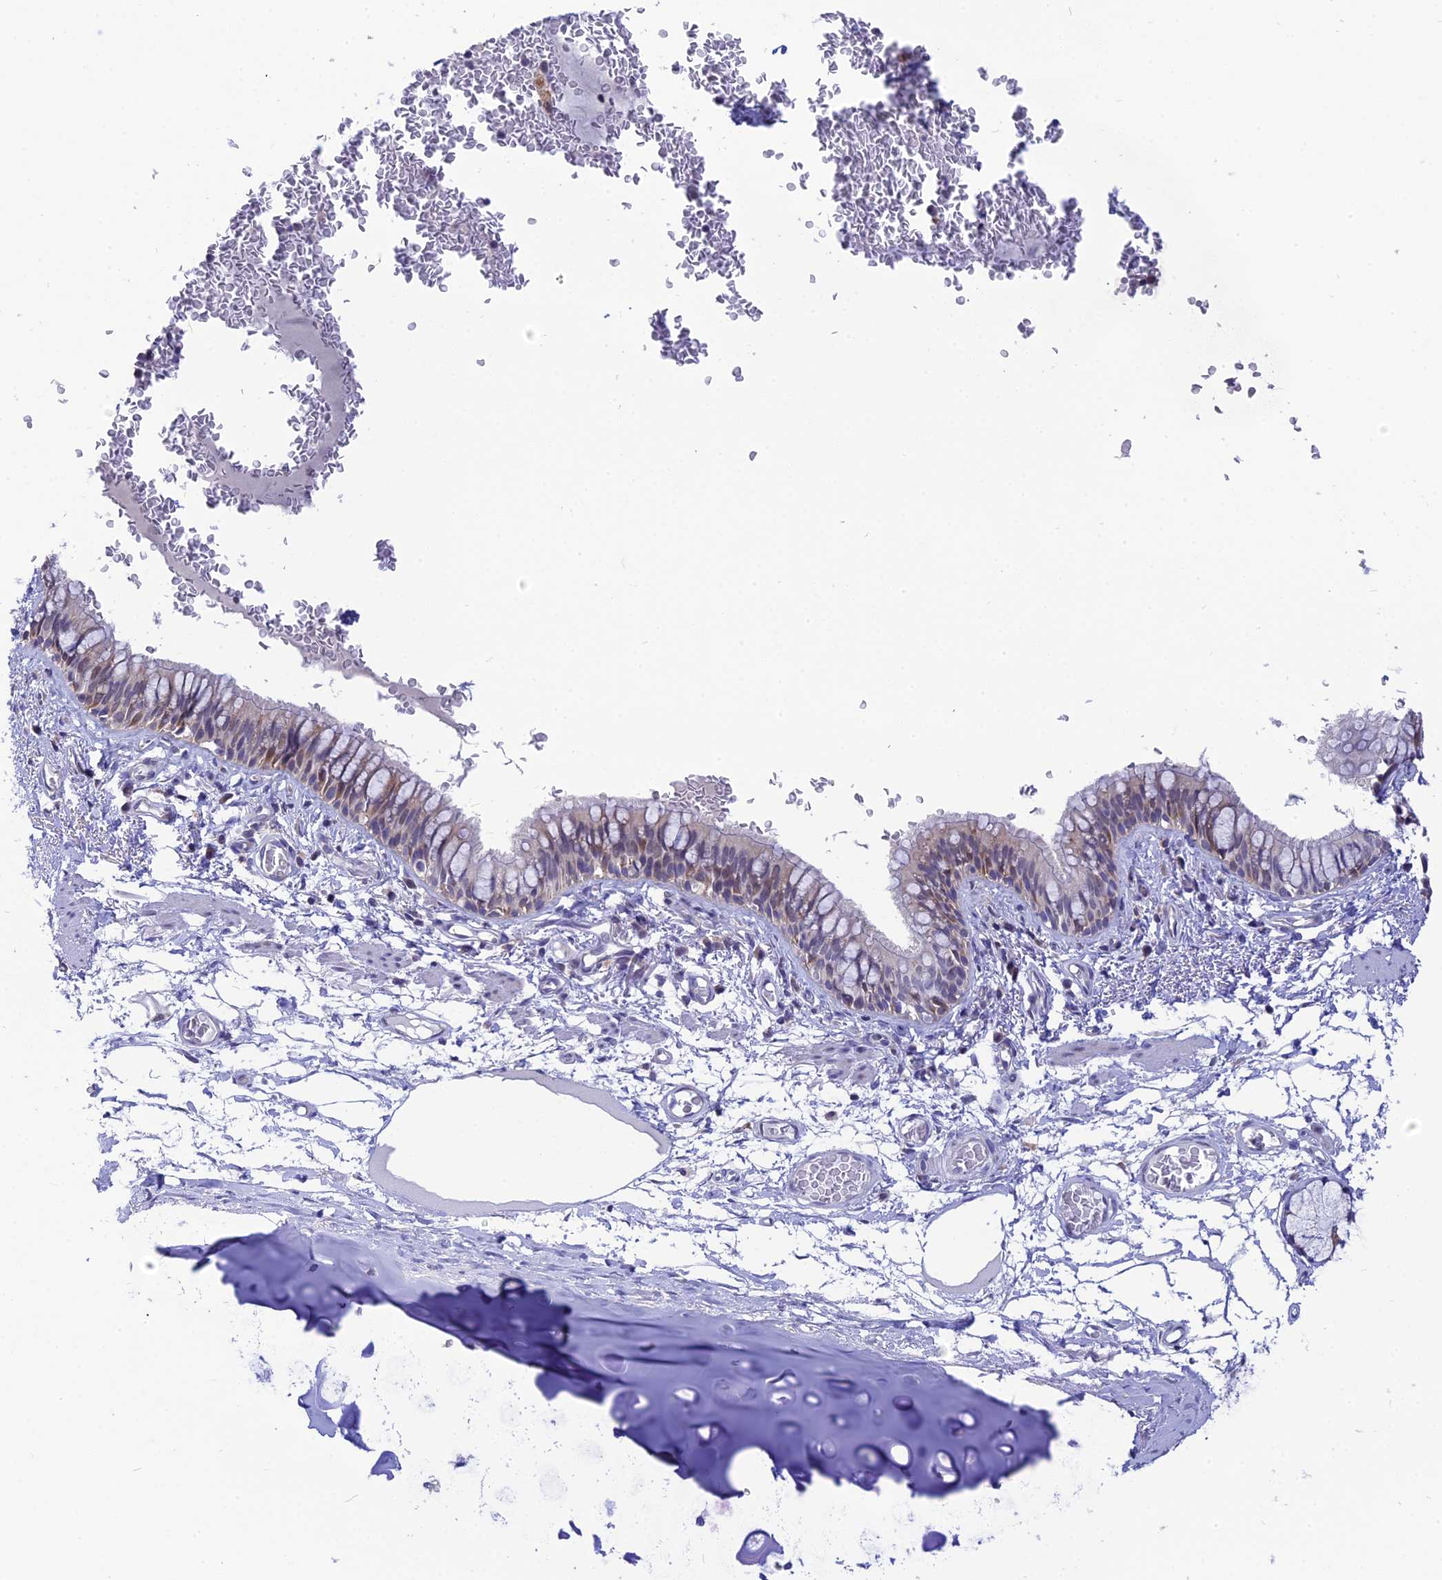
{"staining": {"intensity": "moderate", "quantity": "<25%", "location": "cytoplasmic/membranous"}, "tissue": "bronchus", "cell_type": "Respiratory epithelial cells", "image_type": "normal", "snomed": [{"axis": "morphology", "description": "Normal tissue, NOS"}, {"axis": "topography", "description": "Cartilage tissue"}, {"axis": "topography", "description": "Bronchus"}], "caption": "IHC (DAB) staining of benign human bronchus displays moderate cytoplasmic/membranous protein staining in approximately <25% of respiratory epithelial cells. The protein of interest is shown in brown color, while the nuclei are stained blue.", "gene": "KCTD14", "patient": {"sex": "female", "age": 36}}